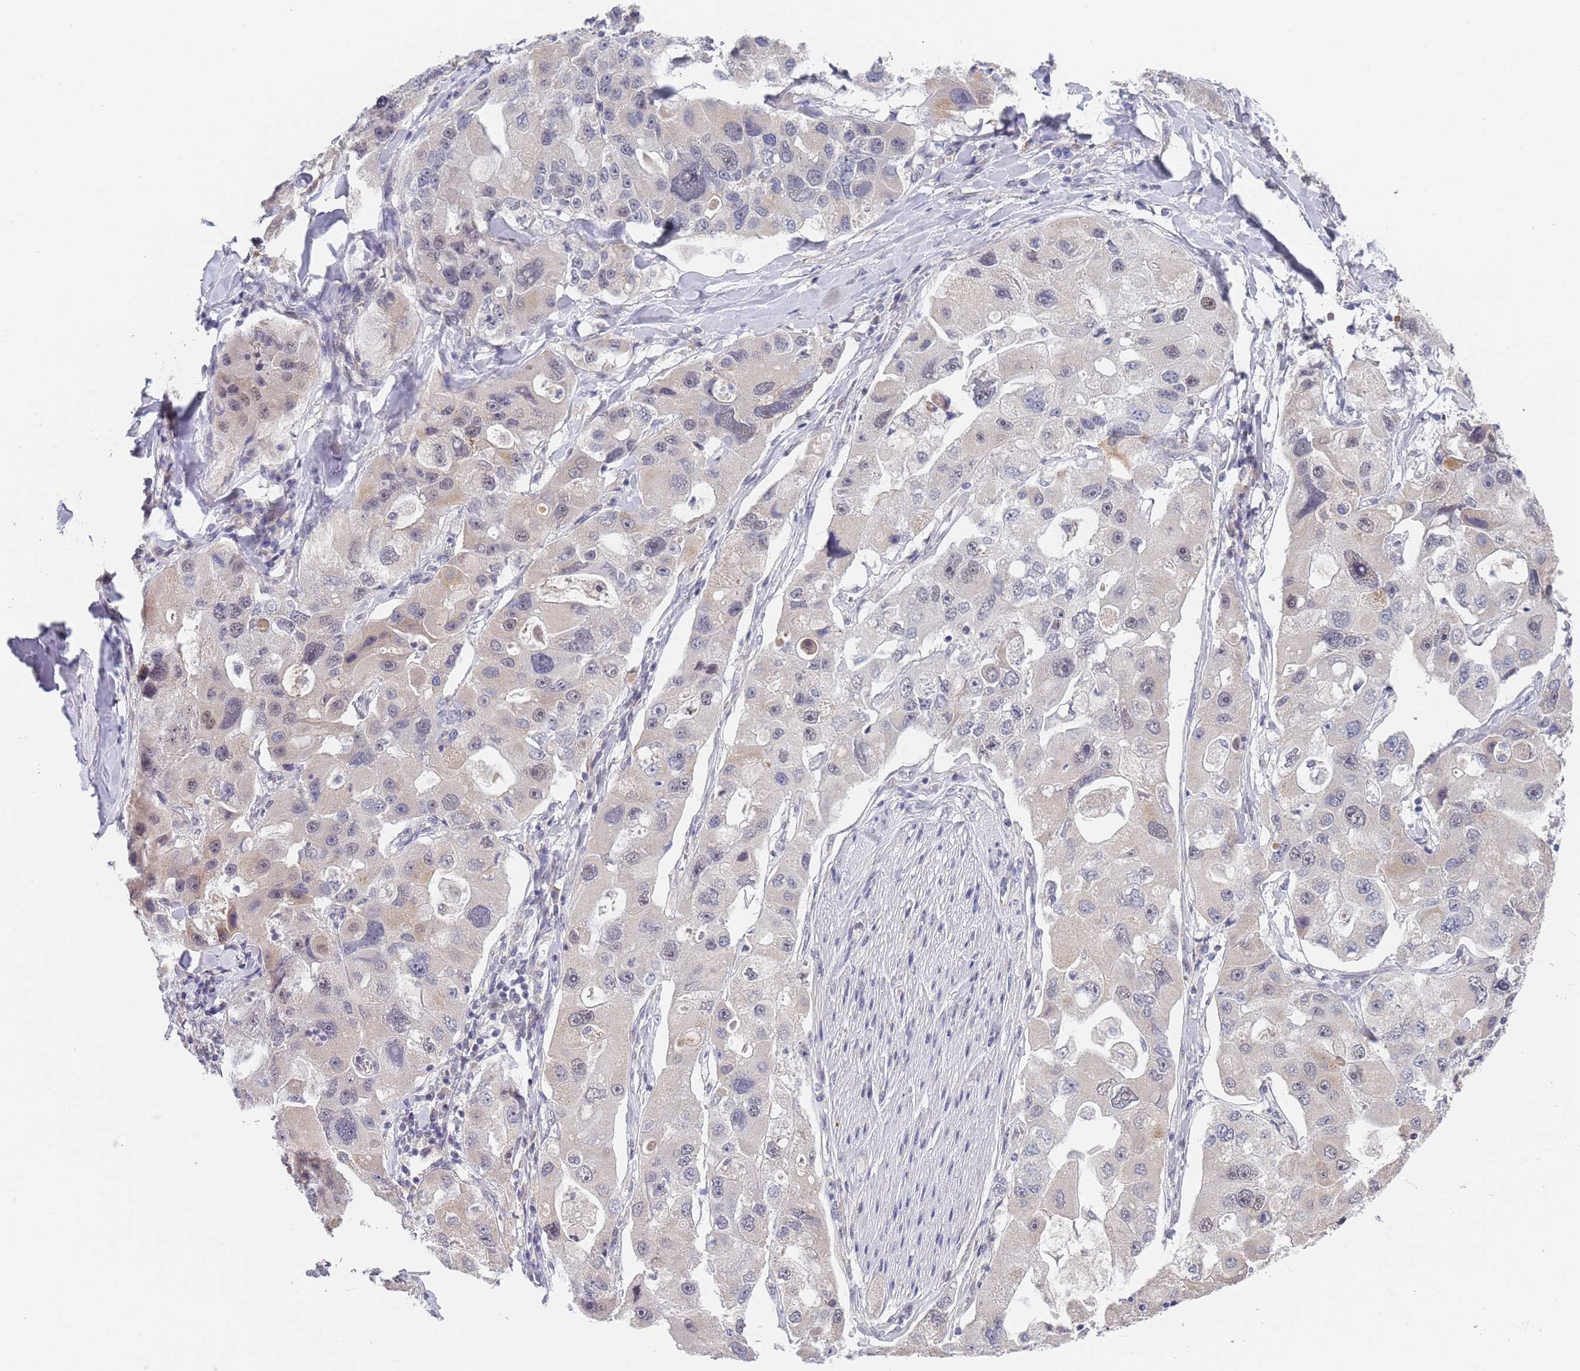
{"staining": {"intensity": "weak", "quantity": "<25%", "location": "nuclear"}, "tissue": "lung cancer", "cell_type": "Tumor cells", "image_type": "cancer", "snomed": [{"axis": "morphology", "description": "Adenocarcinoma, NOS"}, {"axis": "topography", "description": "Lung"}], "caption": "The micrograph exhibits no staining of tumor cells in lung adenocarcinoma.", "gene": "B4GALT4", "patient": {"sex": "female", "age": 54}}